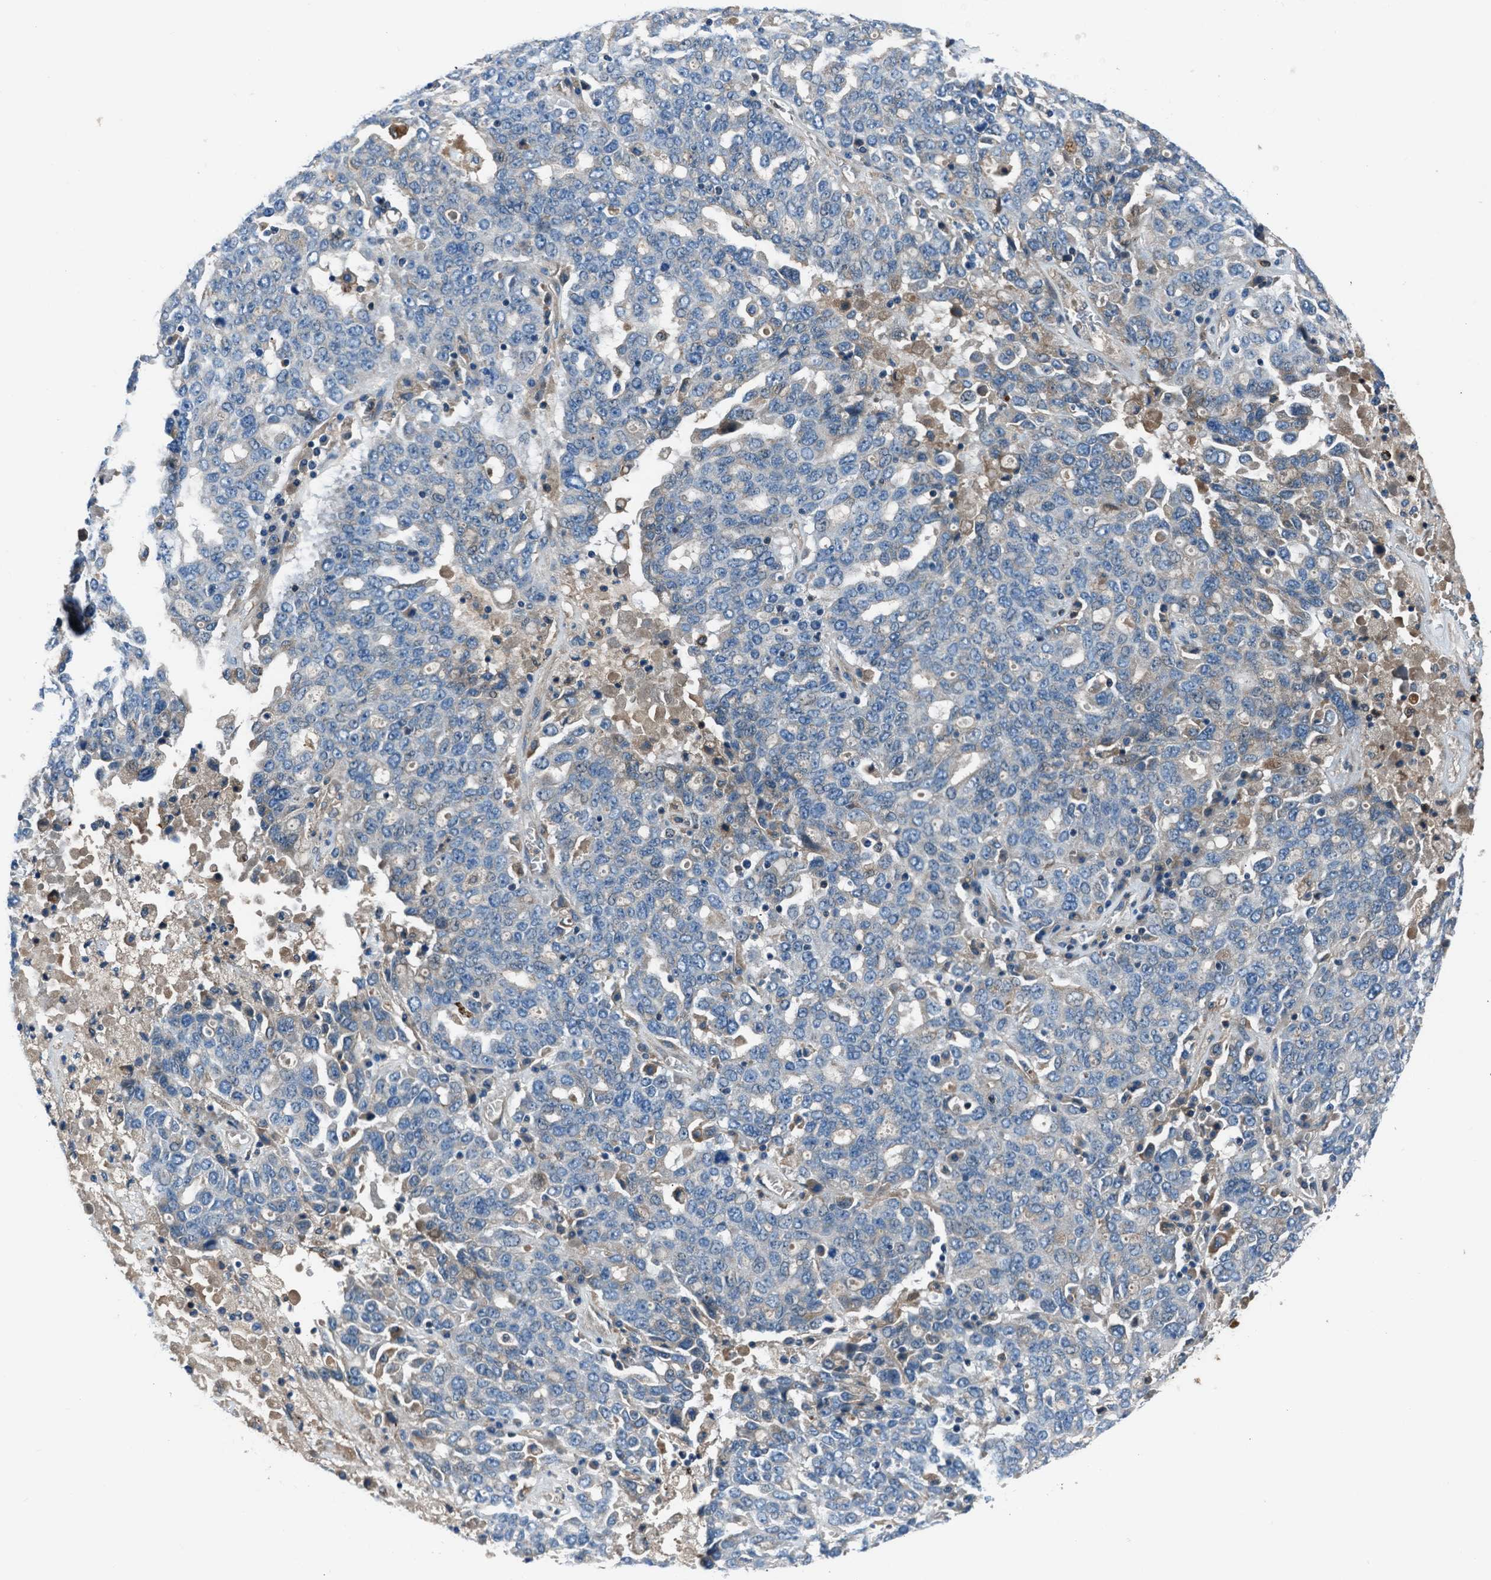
{"staining": {"intensity": "negative", "quantity": "none", "location": "none"}, "tissue": "ovarian cancer", "cell_type": "Tumor cells", "image_type": "cancer", "snomed": [{"axis": "morphology", "description": "Carcinoma, endometroid"}, {"axis": "topography", "description": "Ovary"}], "caption": "An IHC micrograph of ovarian cancer (endometroid carcinoma) is shown. There is no staining in tumor cells of ovarian cancer (endometroid carcinoma). (DAB immunohistochemistry (IHC), high magnification).", "gene": "SLC38A6", "patient": {"sex": "female", "age": 62}}